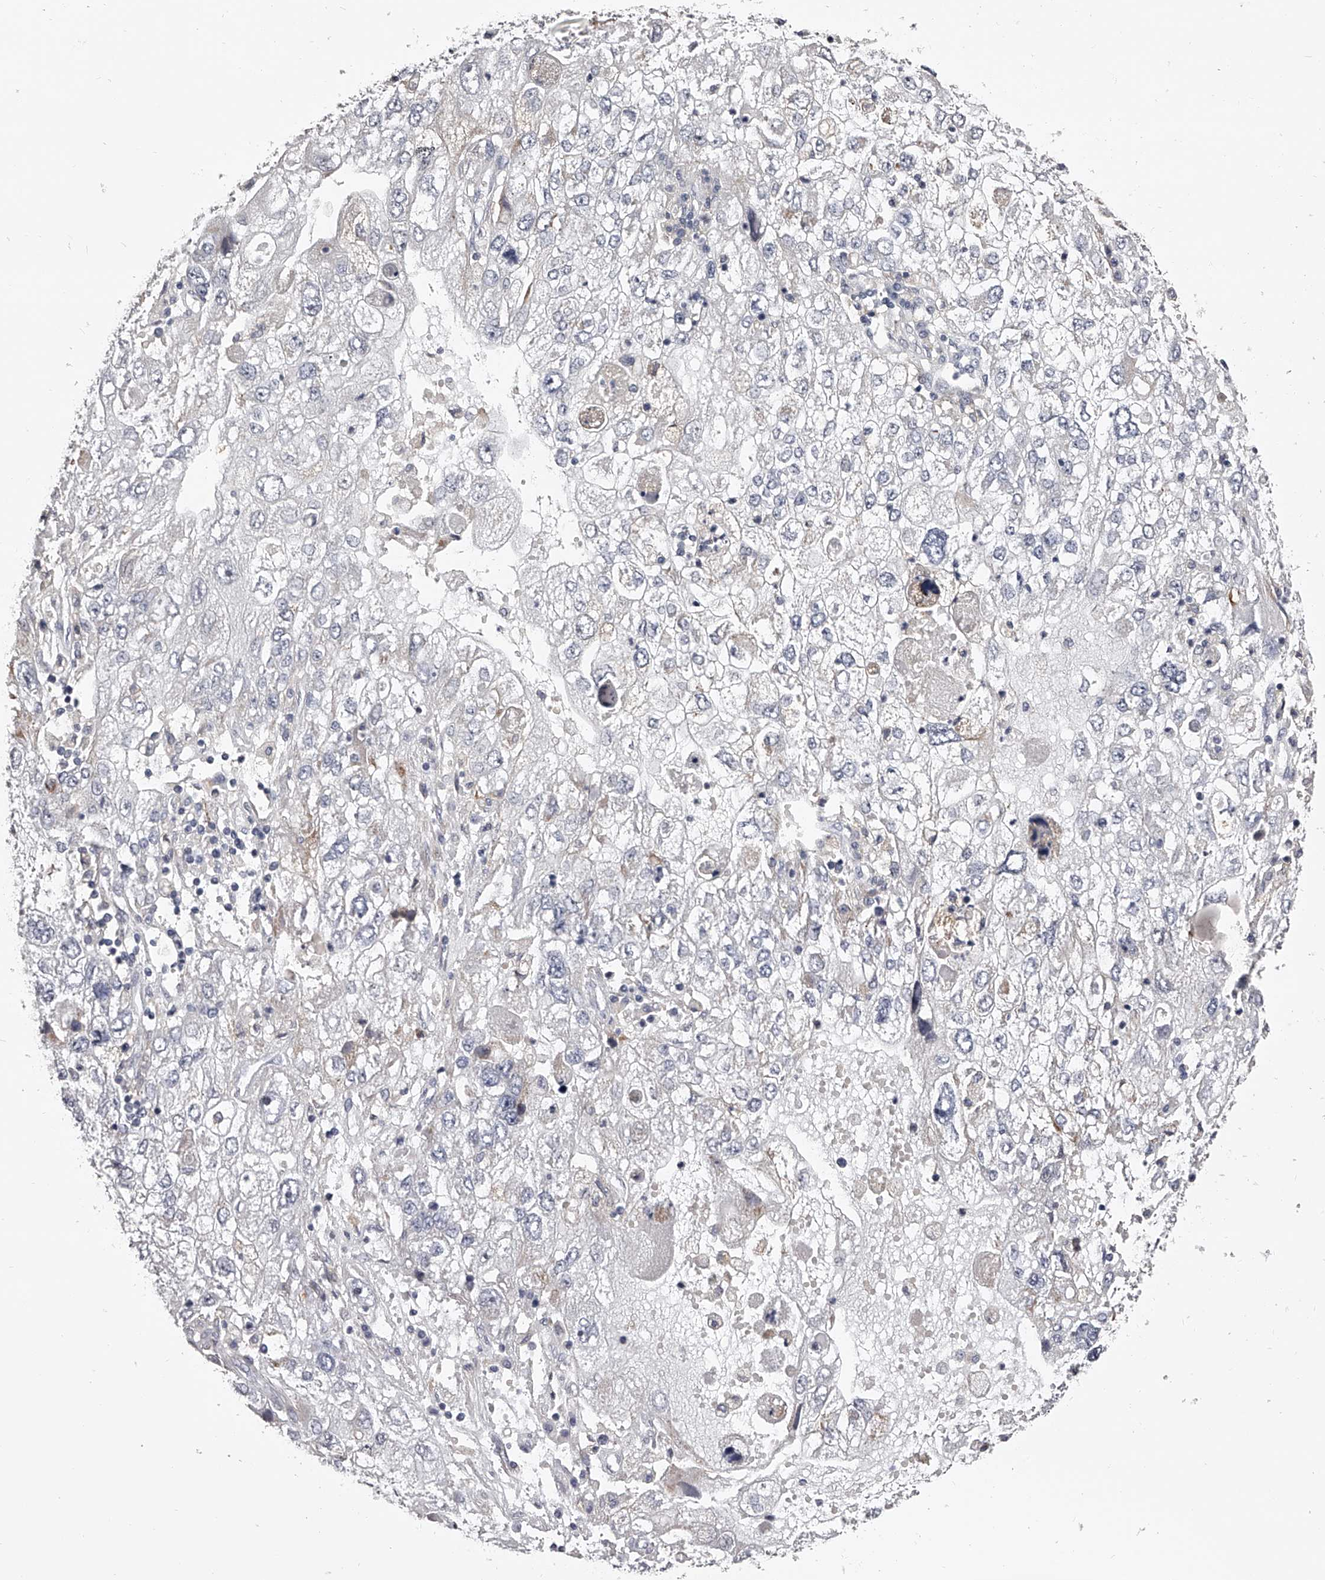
{"staining": {"intensity": "negative", "quantity": "none", "location": "none"}, "tissue": "endometrial cancer", "cell_type": "Tumor cells", "image_type": "cancer", "snomed": [{"axis": "morphology", "description": "Adenocarcinoma, NOS"}, {"axis": "topography", "description": "Endometrium"}], "caption": "A histopathology image of human endometrial adenocarcinoma is negative for staining in tumor cells.", "gene": "PACSIN1", "patient": {"sex": "female", "age": 49}}